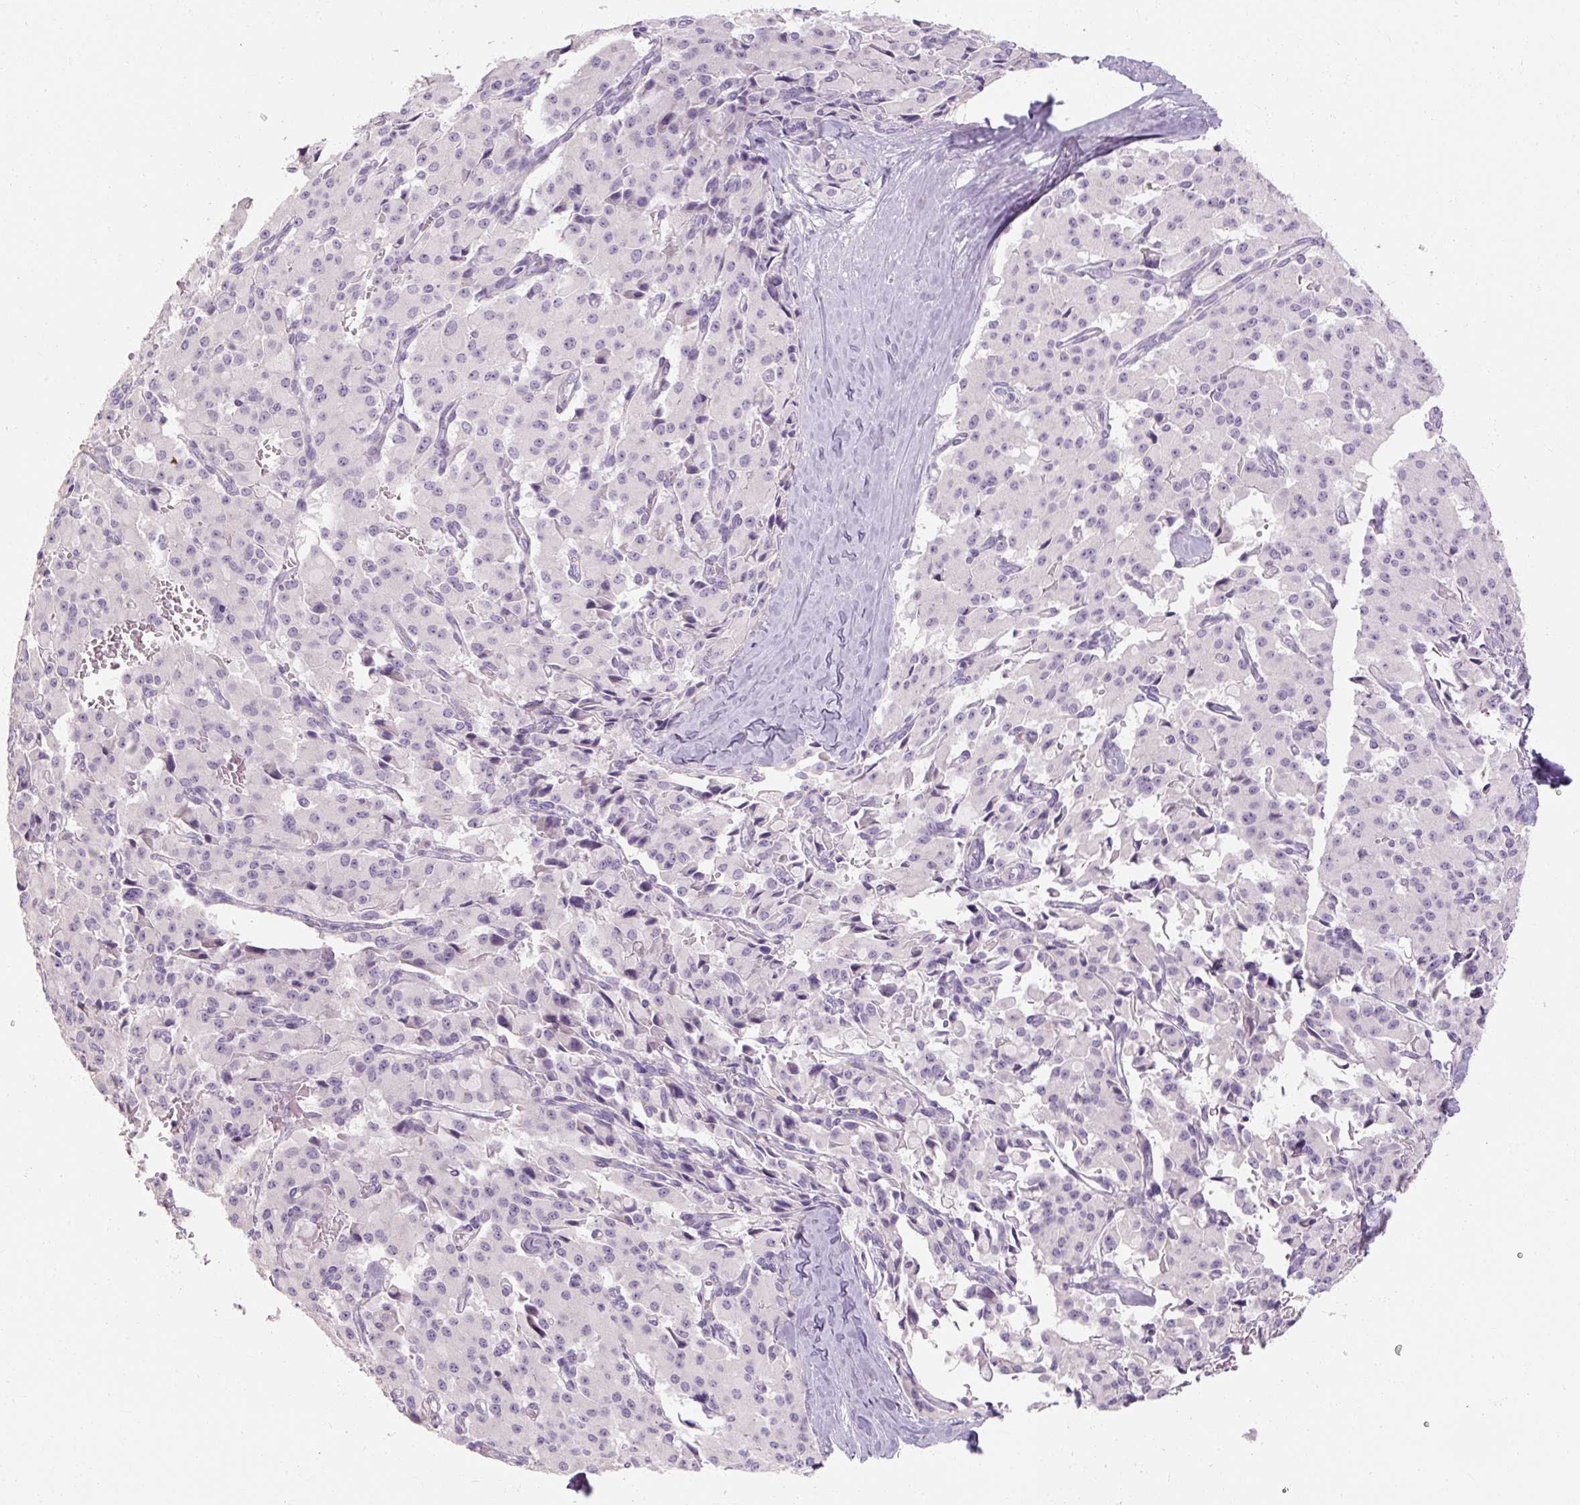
{"staining": {"intensity": "negative", "quantity": "none", "location": "none"}, "tissue": "pancreatic cancer", "cell_type": "Tumor cells", "image_type": "cancer", "snomed": [{"axis": "morphology", "description": "Adenocarcinoma, NOS"}, {"axis": "topography", "description": "Pancreas"}], "caption": "This micrograph is of adenocarcinoma (pancreatic) stained with immunohistochemistry to label a protein in brown with the nuclei are counter-stained blue. There is no staining in tumor cells.", "gene": "NFE2L3", "patient": {"sex": "male", "age": 65}}